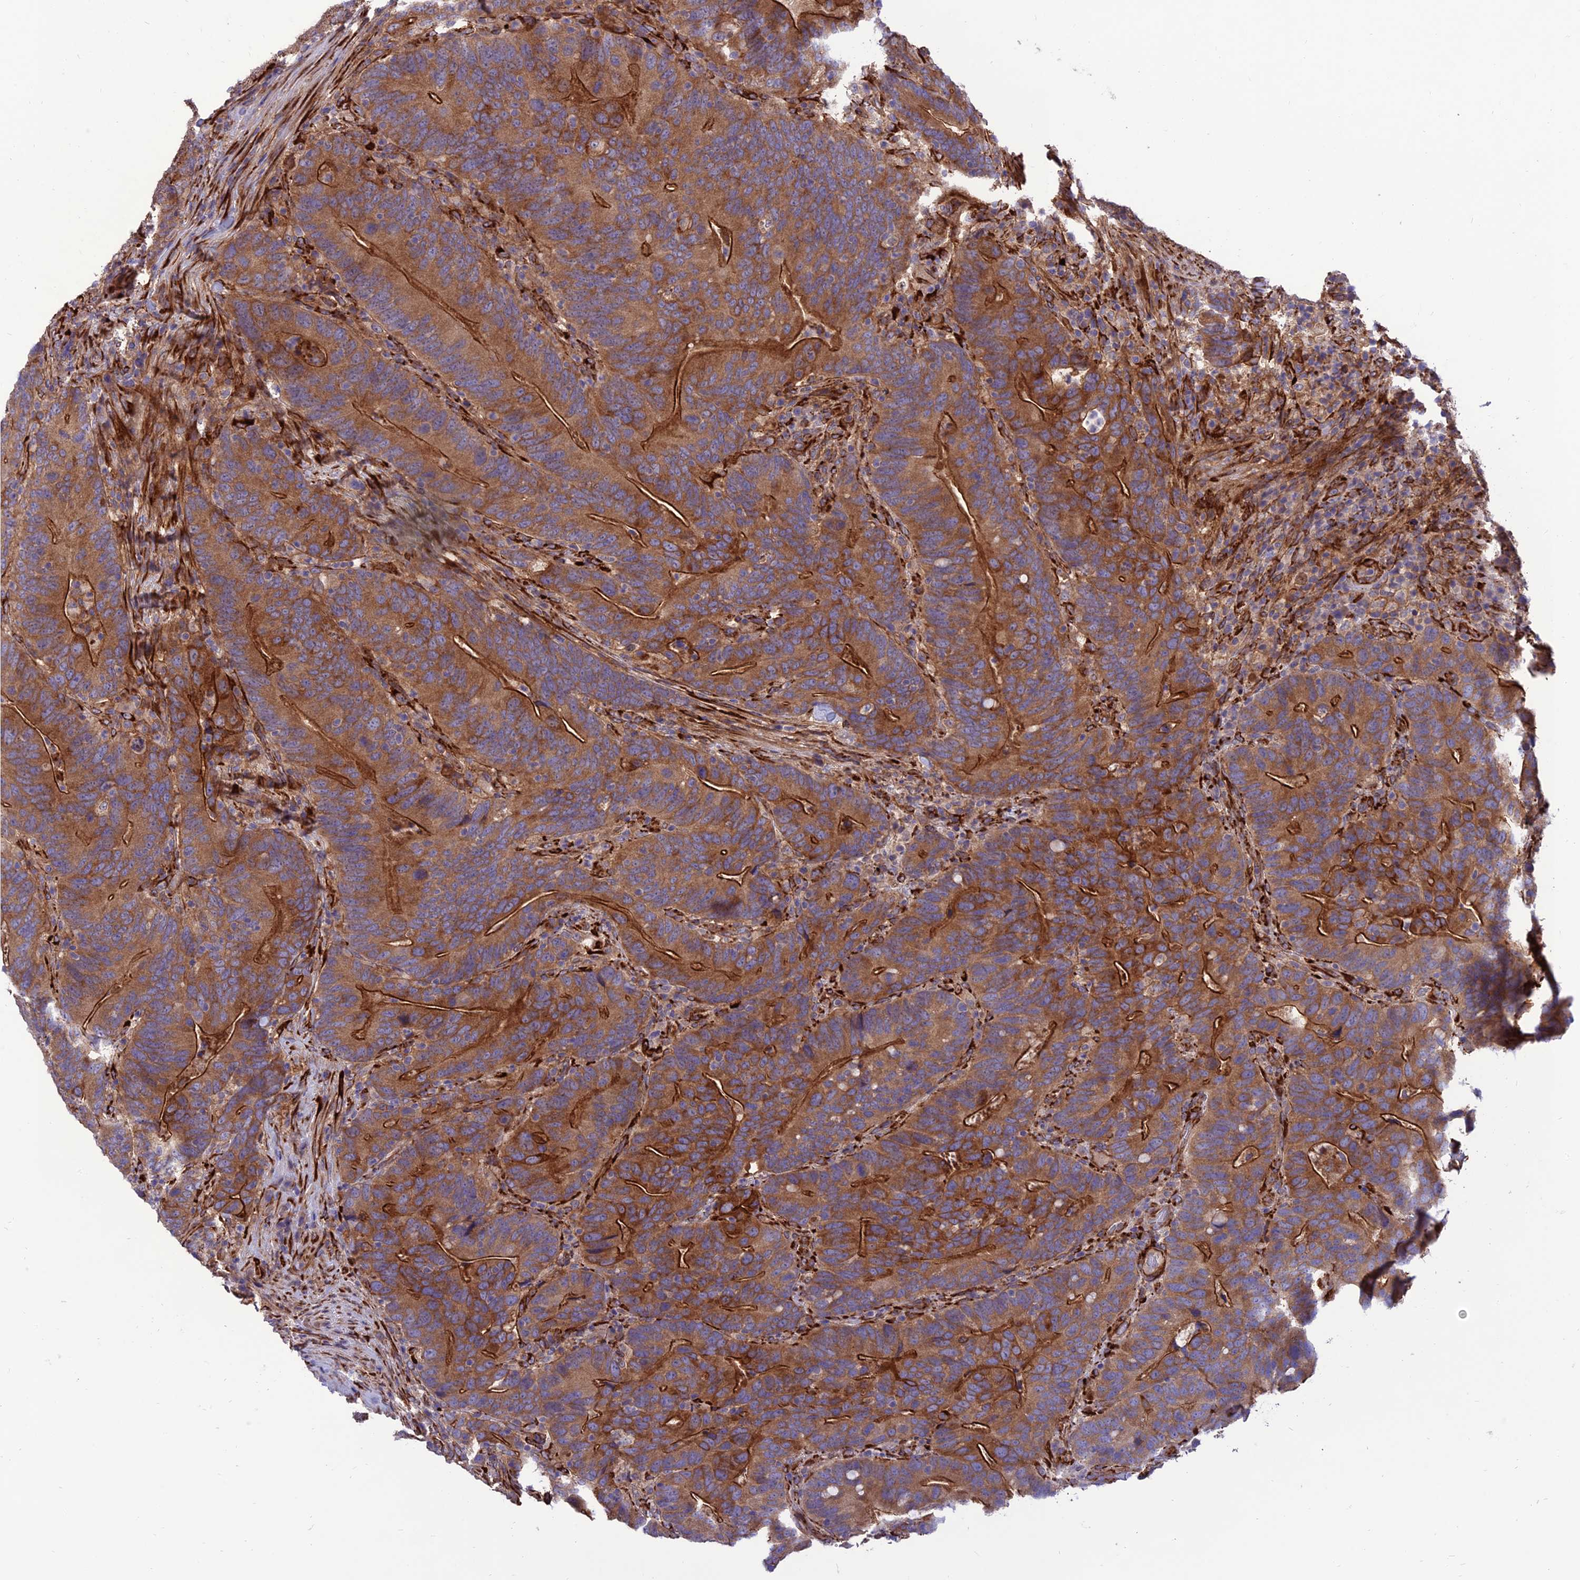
{"staining": {"intensity": "strong", "quantity": ">75%", "location": "cytoplasmic/membranous"}, "tissue": "colorectal cancer", "cell_type": "Tumor cells", "image_type": "cancer", "snomed": [{"axis": "morphology", "description": "Adenocarcinoma, NOS"}, {"axis": "topography", "description": "Colon"}], "caption": "Immunohistochemical staining of human adenocarcinoma (colorectal) shows high levels of strong cytoplasmic/membranous positivity in about >75% of tumor cells. (IHC, brightfield microscopy, high magnification).", "gene": "CRTAP", "patient": {"sex": "female", "age": 66}}